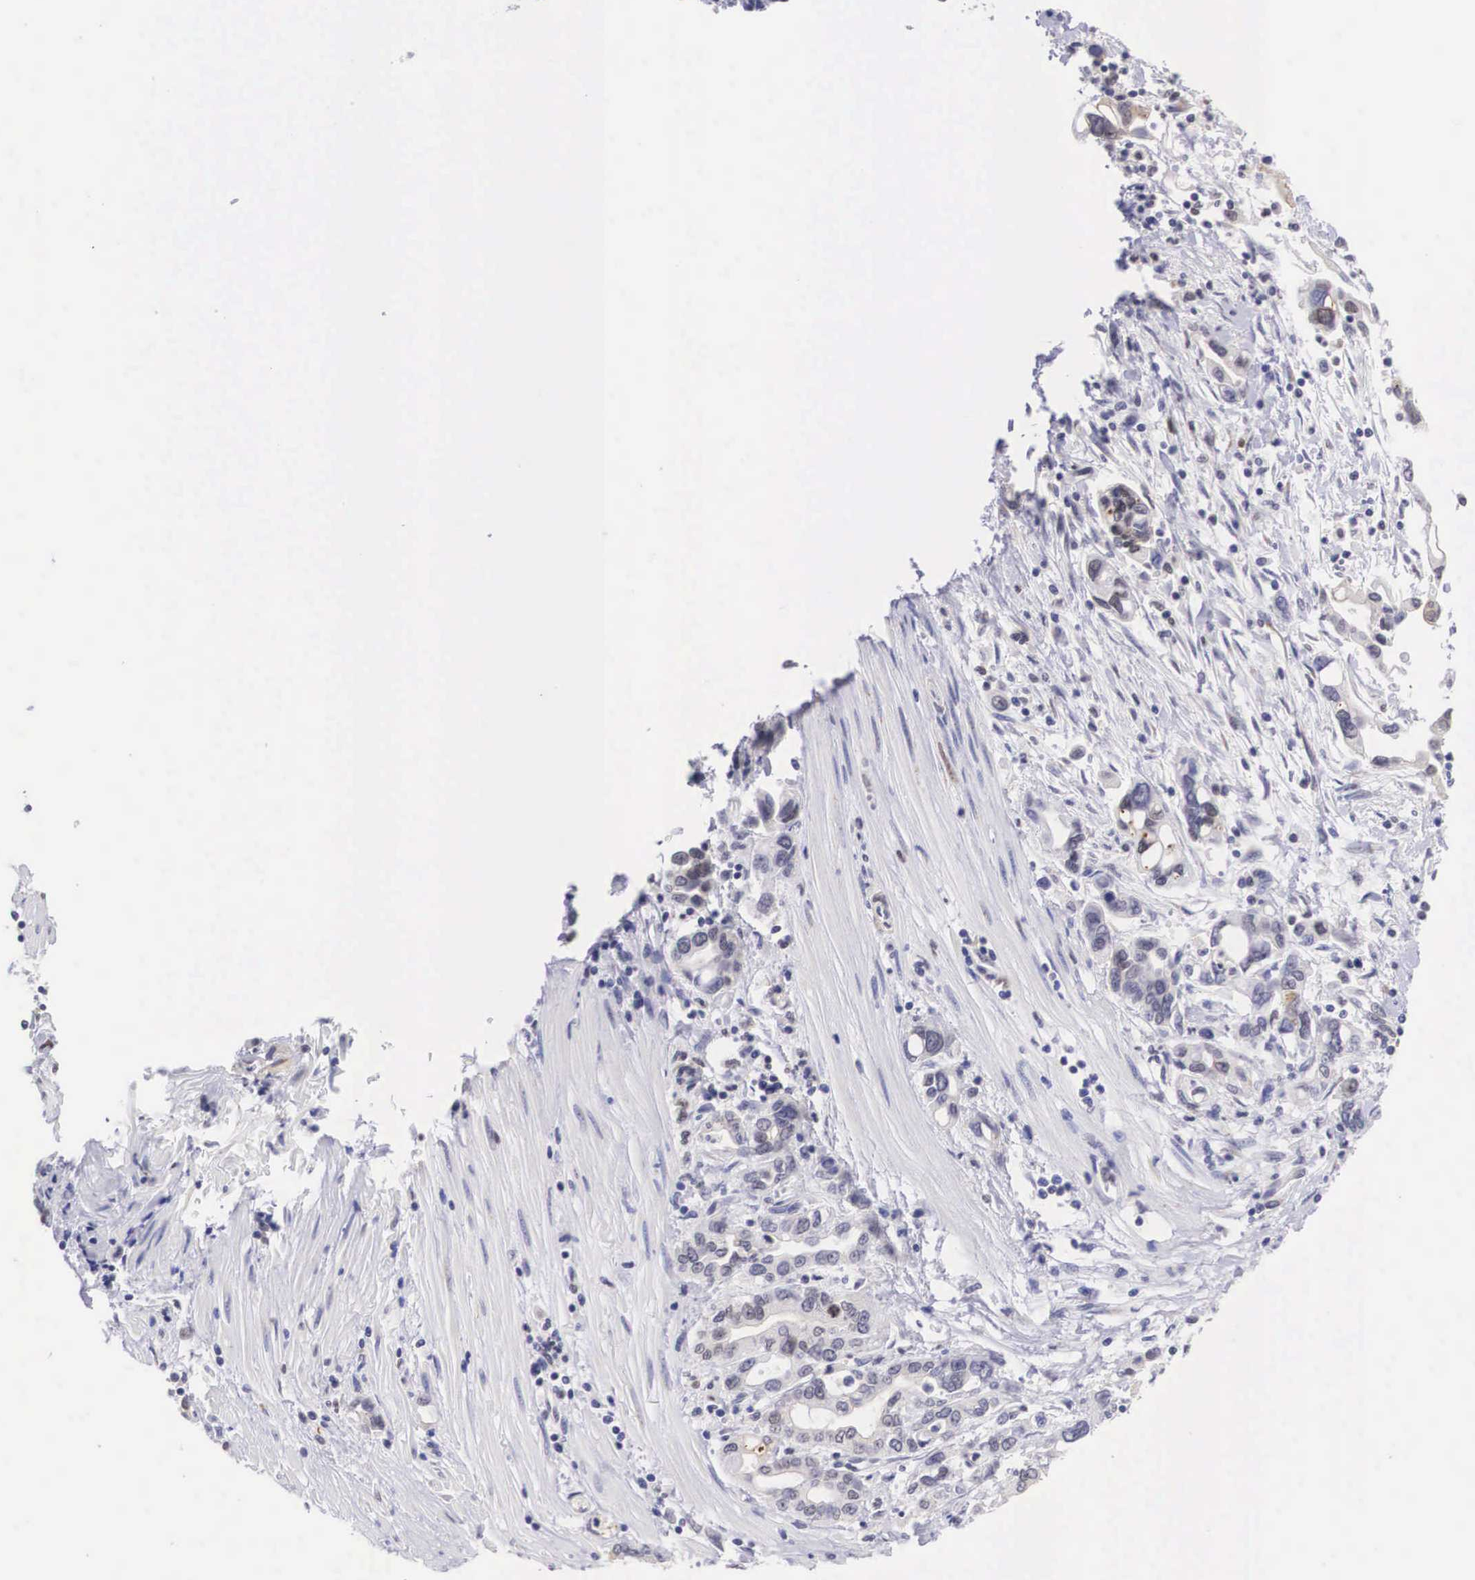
{"staining": {"intensity": "weak", "quantity": "<25%", "location": "nuclear"}, "tissue": "pancreatic cancer", "cell_type": "Tumor cells", "image_type": "cancer", "snomed": [{"axis": "morphology", "description": "Adenocarcinoma, NOS"}, {"axis": "topography", "description": "Pancreas"}], "caption": "Histopathology image shows no protein staining in tumor cells of pancreatic cancer (adenocarcinoma) tissue. (DAB immunohistochemistry (IHC) visualized using brightfield microscopy, high magnification).", "gene": "ETV6", "patient": {"sex": "female", "age": 57}}